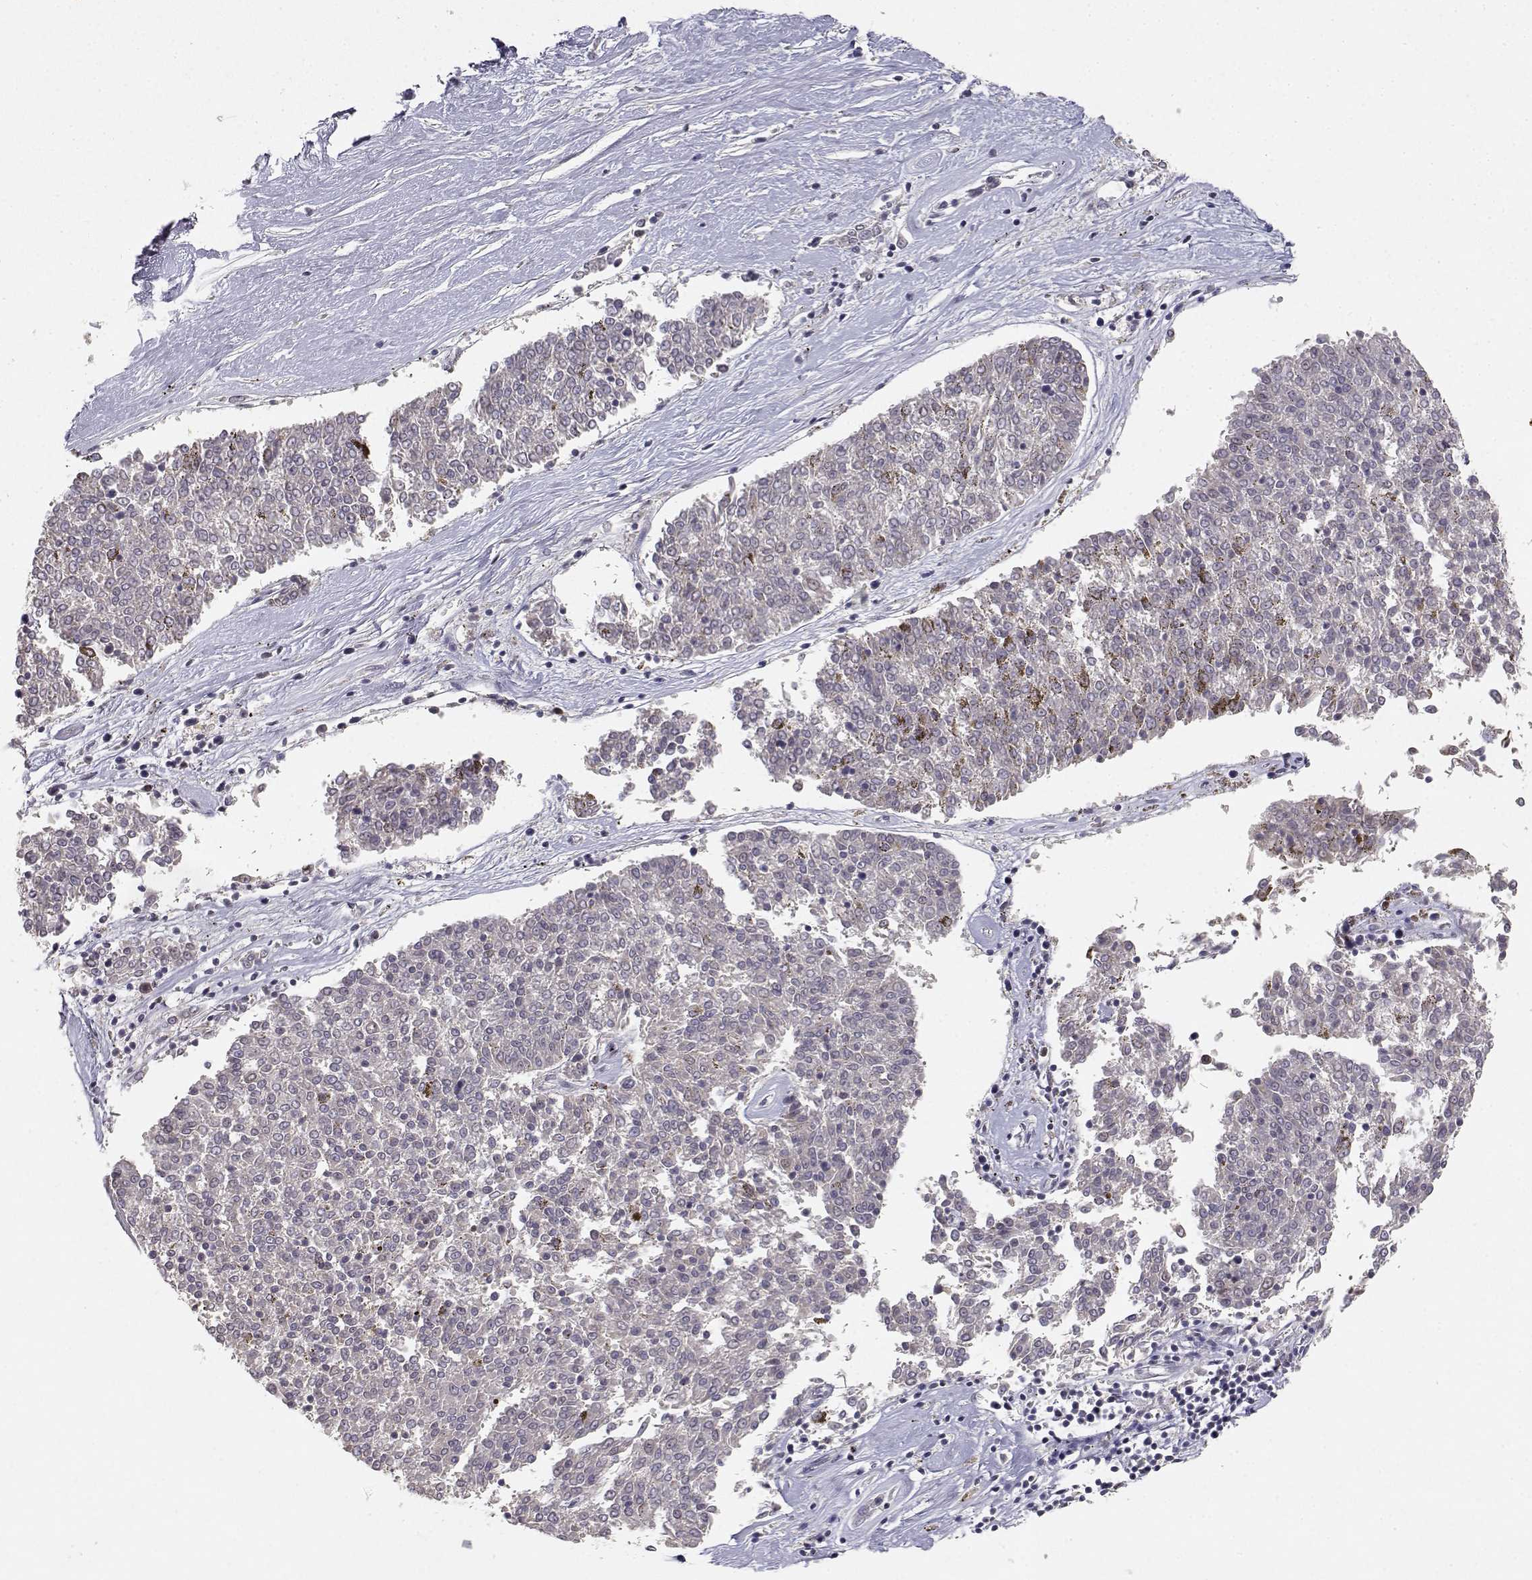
{"staining": {"intensity": "negative", "quantity": "none", "location": "none"}, "tissue": "melanoma", "cell_type": "Tumor cells", "image_type": "cancer", "snomed": [{"axis": "morphology", "description": "Malignant melanoma, NOS"}, {"axis": "topography", "description": "Skin"}], "caption": "This image is of melanoma stained with IHC to label a protein in brown with the nuclei are counter-stained blue. There is no expression in tumor cells.", "gene": "RAD51", "patient": {"sex": "female", "age": 72}}